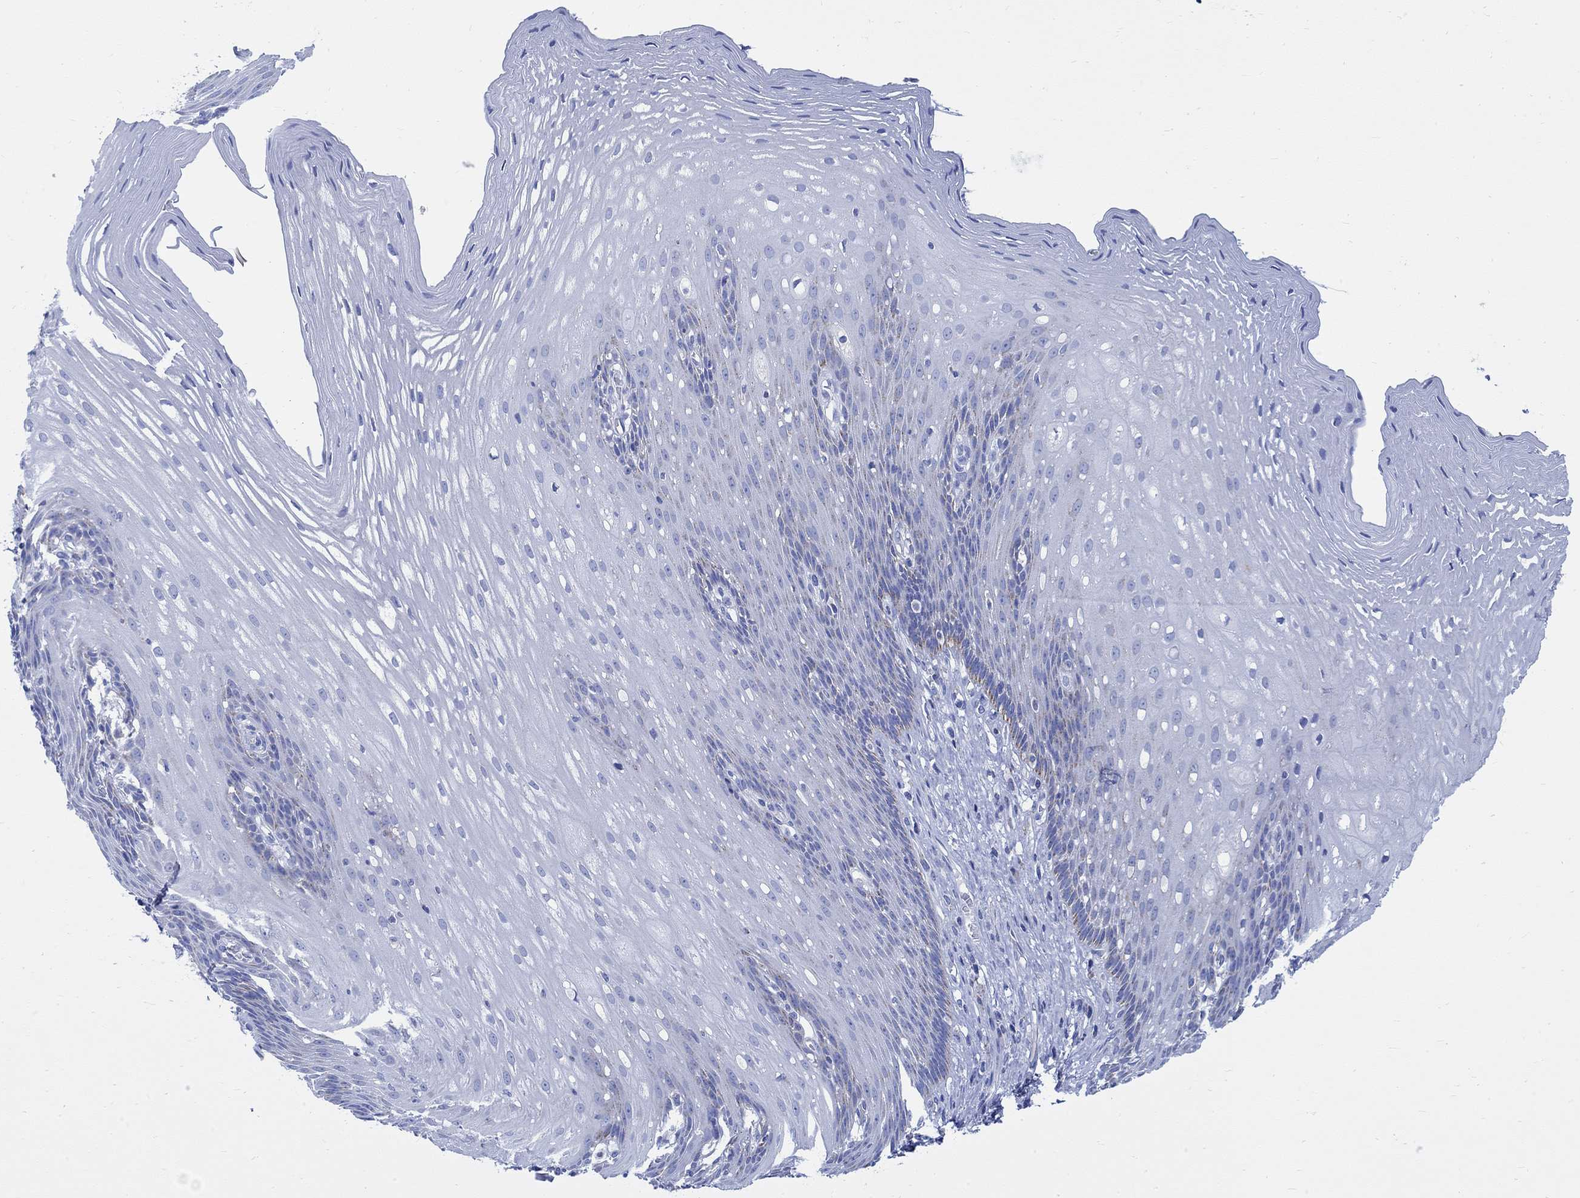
{"staining": {"intensity": "moderate", "quantity": "<25%", "location": "cytoplasmic/membranous"}, "tissue": "esophagus", "cell_type": "Squamous epithelial cells", "image_type": "normal", "snomed": [{"axis": "morphology", "description": "Normal tissue, NOS"}, {"axis": "topography", "description": "Esophagus"}], "caption": "The histopathology image shows immunohistochemical staining of unremarkable esophagus. There is moderate cytoplasmic/membranous staining is seen in about <25% of squamous epithelial cells.", "gene": "CPLX1", "patient": {"sex": "male", "age": 76}}